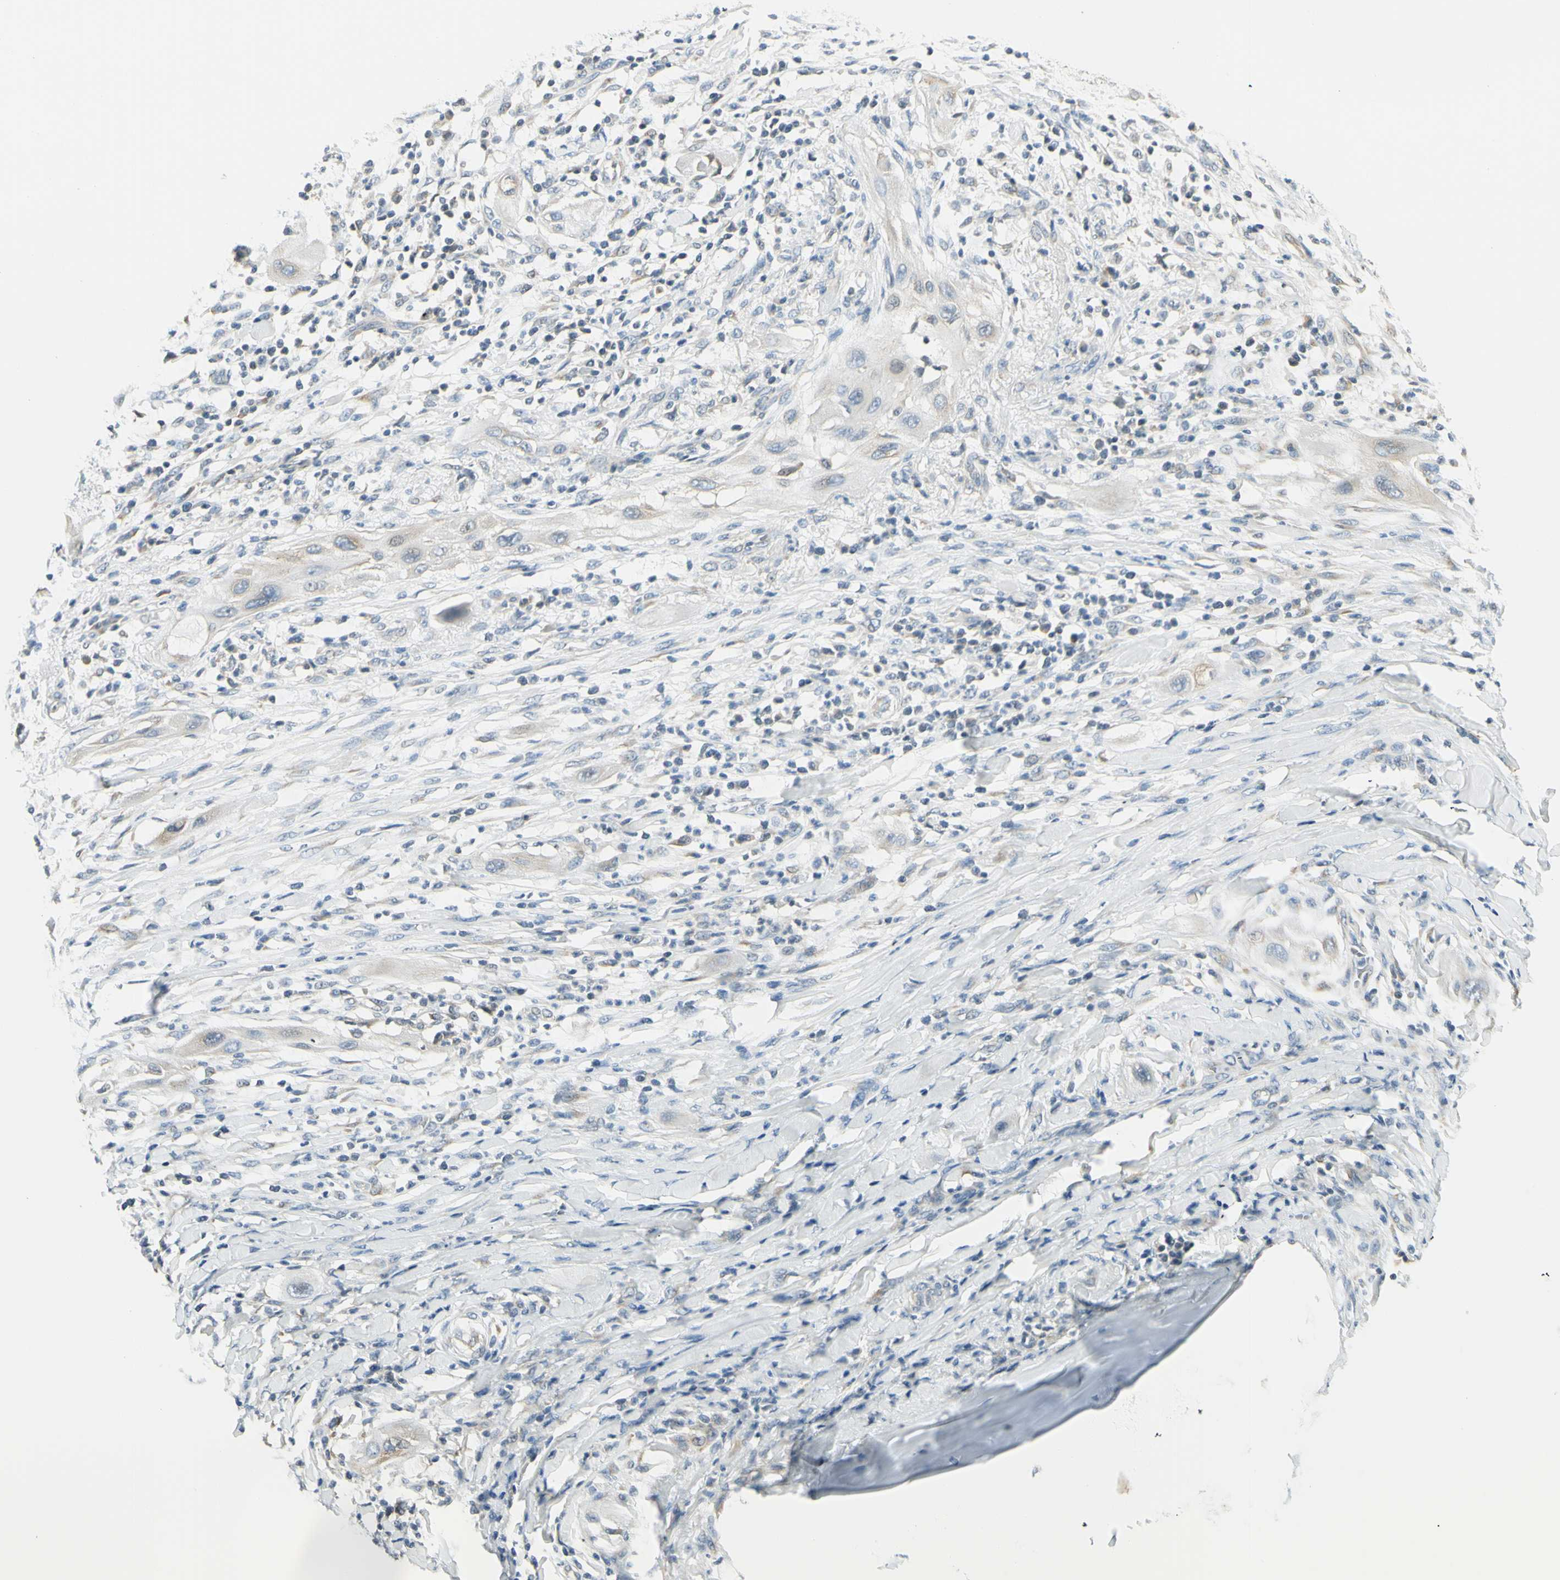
{"staining": {"intensity": "weak", "quantity": "<25%", "location": "cytoplasmic/membranous"}, "tissue": "lung cancer", "cell_type": "Tumor cells", "image_type": "cancer", "snomed": [{"axis": "morphology", "description": "Squamous cell carcinoma, NOS"}, {"axis": "topography", "description": "Lung"}], "caption": "Immunohistochemical staining of human squamous cell carcinoma (lung) displays no significant expression in tumor cells. Brightfield microscopy of immunohistochemistry (IHC) stained with DAB (3,3'-diaminobenzidine) (brown) and hematoxylin (blue), captured at high magnification.", "gene": "IGDCC4", "patient": {"sex": "female", "age": 47}}